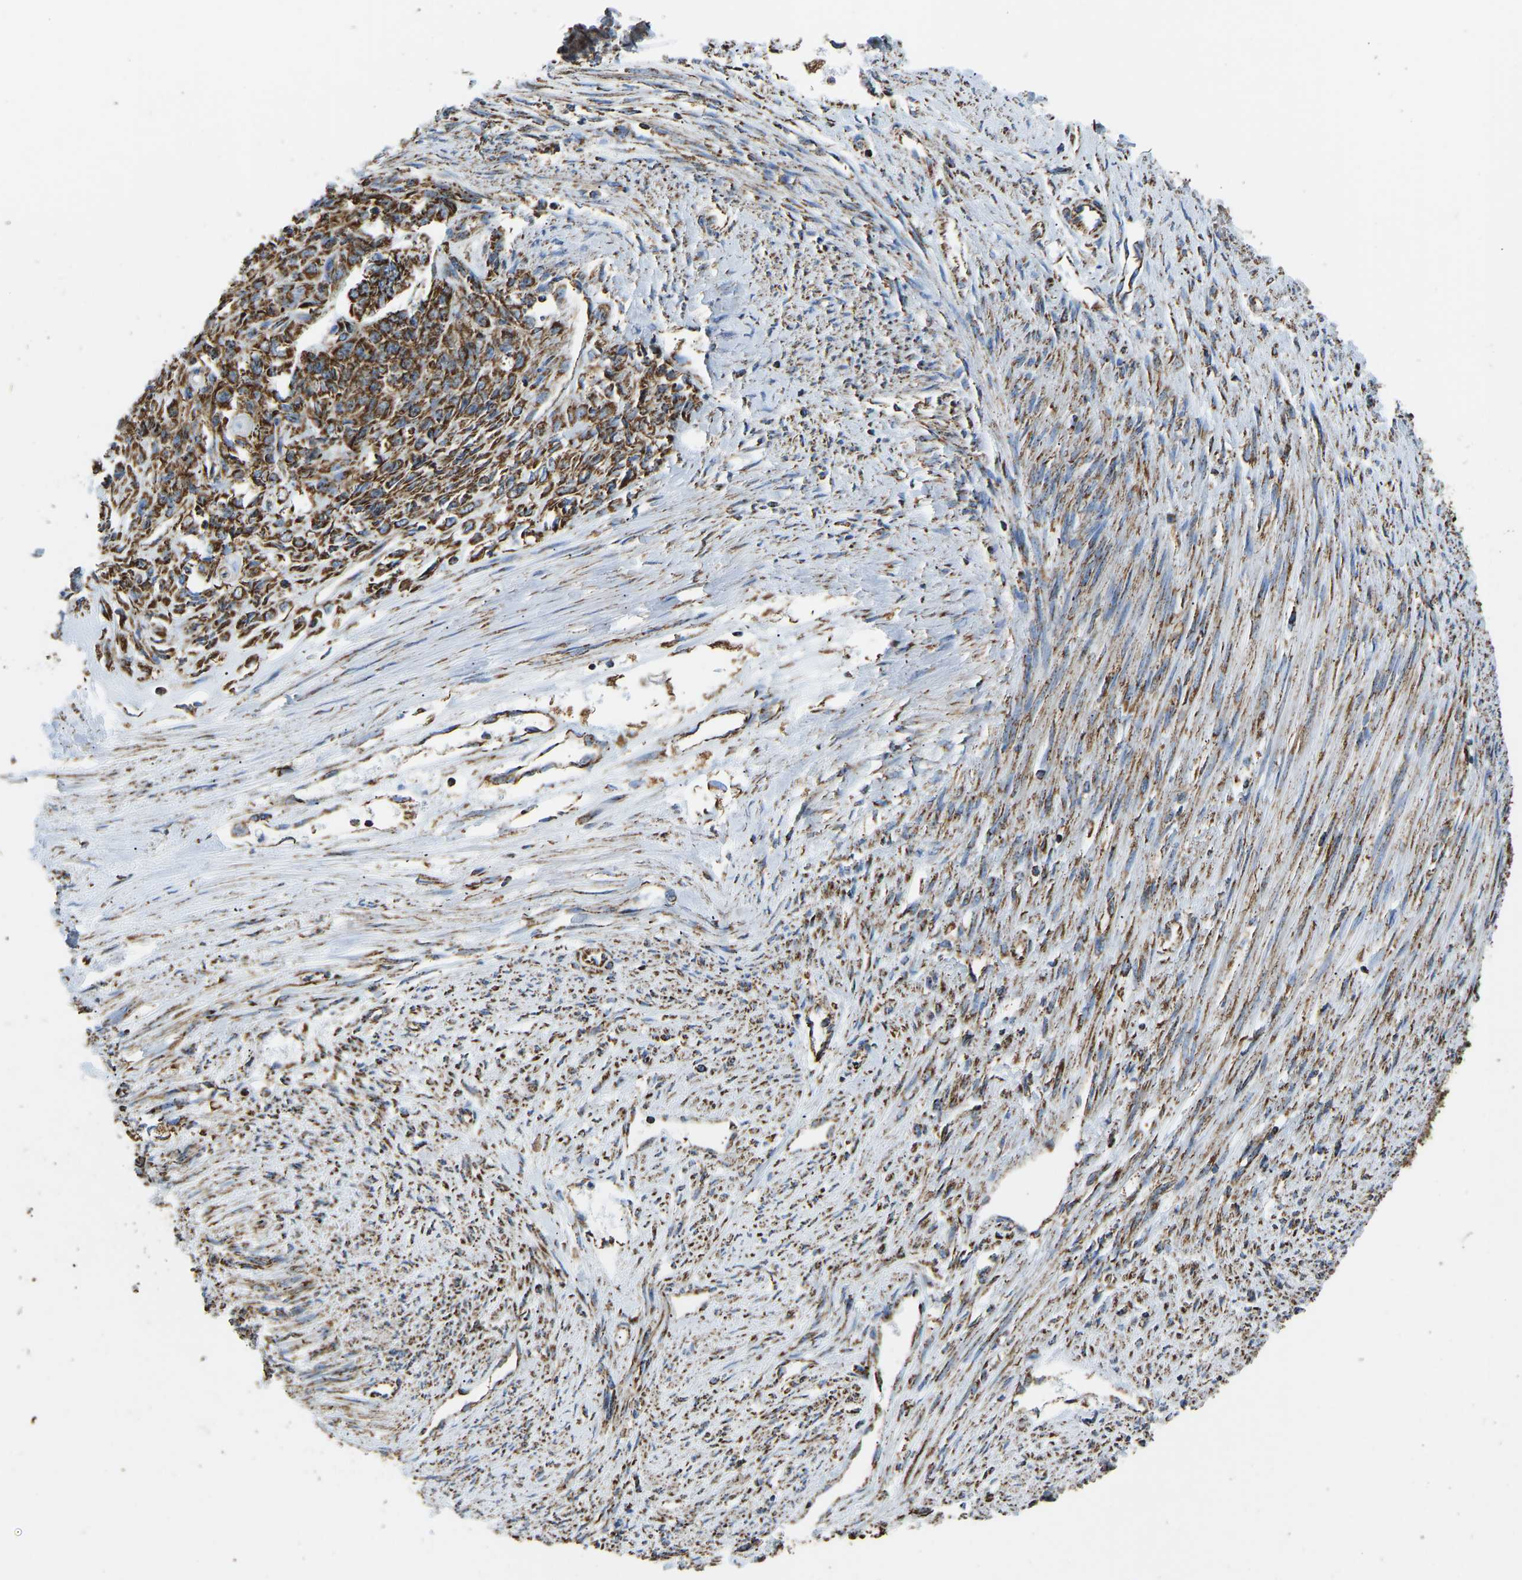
{"staining": {"intensity": "strong", "quantity": ">75%", "location": "cytoplasmic/membranous"}, "tissue": "endometrial cancer", "cell_type": "Tumor cells", "image_type": "cancer", "snomed": [{"axis": "morphology", "description": "Adenocarcinoma, NOS"}, {"axis": "topography", "description": "Endometrium"}], "caption": "High-magnification brightfield microscopy of endometrial adenocarcinoma stained with DAB (brown) and counterstained with hematoxylin (blue). tumor cells exhibit strong cytoplasmic/membranous positivity is seen in approximately>75% of cells.", "gene": "IRX6", "patient": {"sex": "female", "age": 32}}